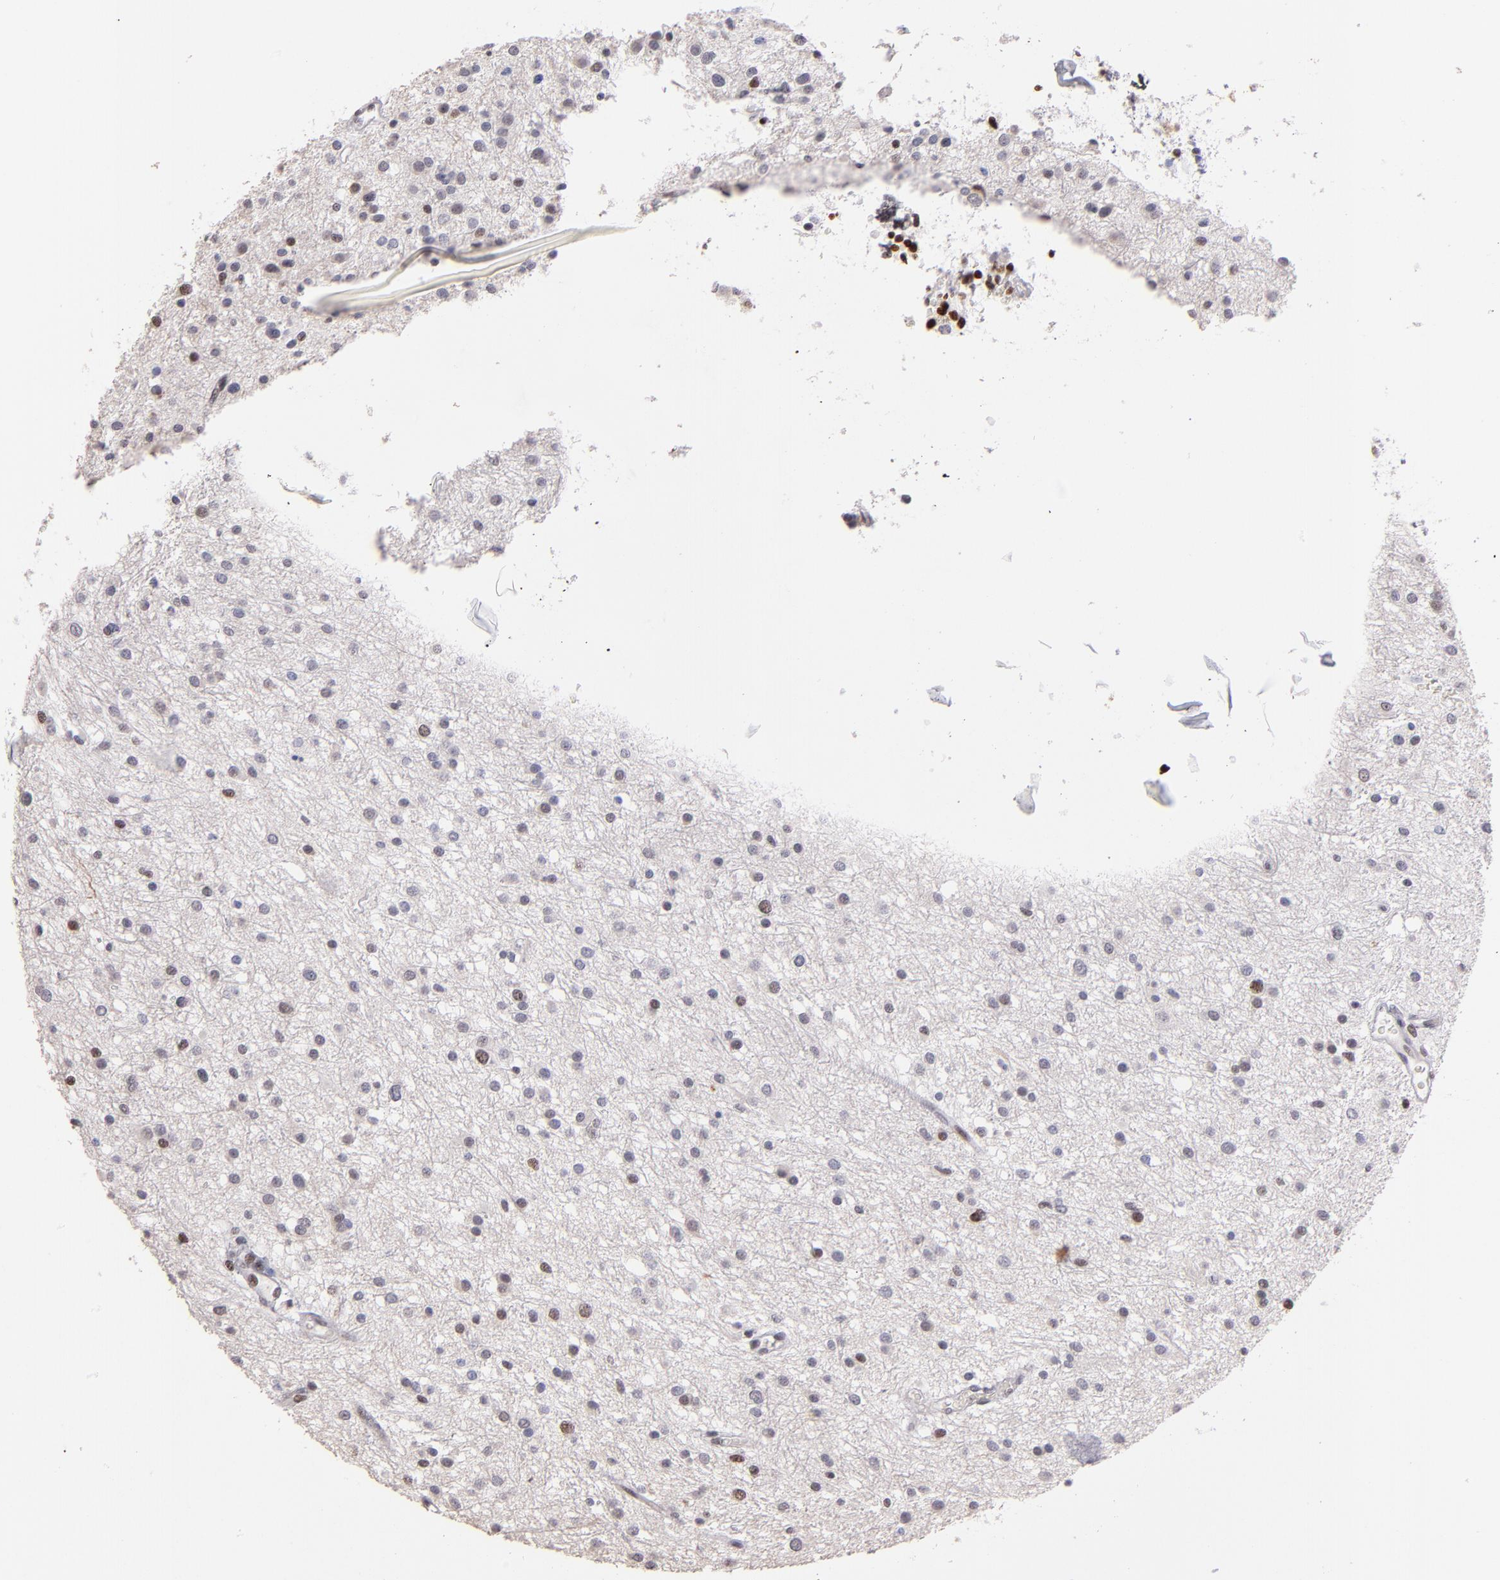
{"staining": {"intensity": "moderate", "quantity": "<25%", "location": "nuclear"}, "tissue": "glioma", "cell_type": "Tumor cells", "image_type": "cancer", "snomed": [{"axis": "morphology", "description": "Glioma, malignant, Low grade"}, {"axis": "topography", "description": "Brain"}], "caption": "This is an image of immunohistochemistry staining of glioma, which shows moderate expression in the nuclear of tumor cells.", "gene": "POLA1", "patient": {"sex": "female", "age": 36}}